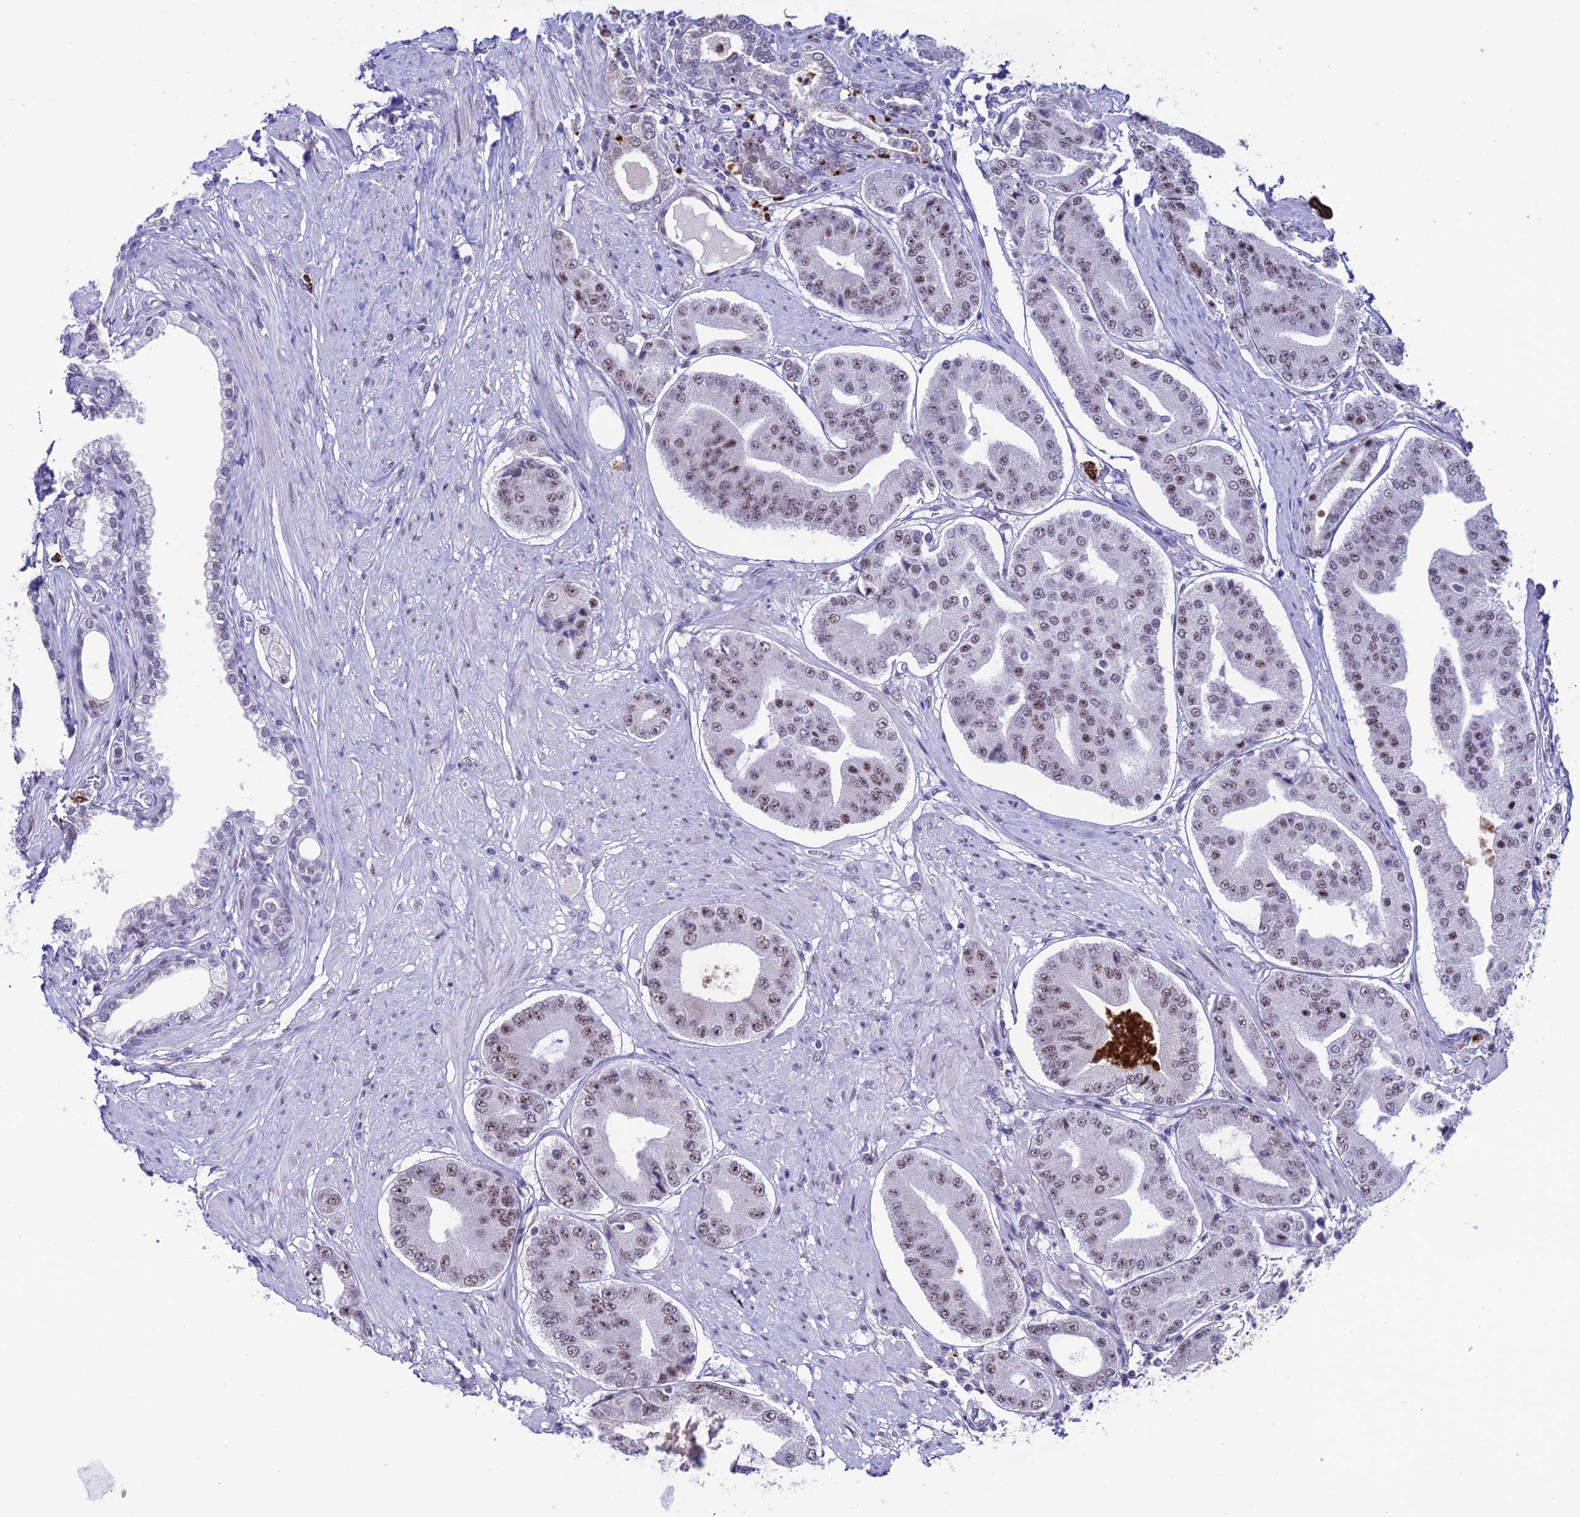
{"staining": {"intensity": "moderate", "quantity": "25%-75%", "location": "nuclear"}, "tissue": "prostate cancer", "cell_type": "Tumor cells", "image_type": "cancer", "snomed": [{"axis": "morphology", "description": "Adenocarcinoma, High grade"}, {"axis": "topography", "description": "Prostate"}], "caption": "Protein expression analysis of prostate high-grade adenocarcinoma displays moderate nuclear positivity in about 25%-75% of tumor cells.", "gene": "MFSD2B", "patient": {"sex": "male", "age": 63}}